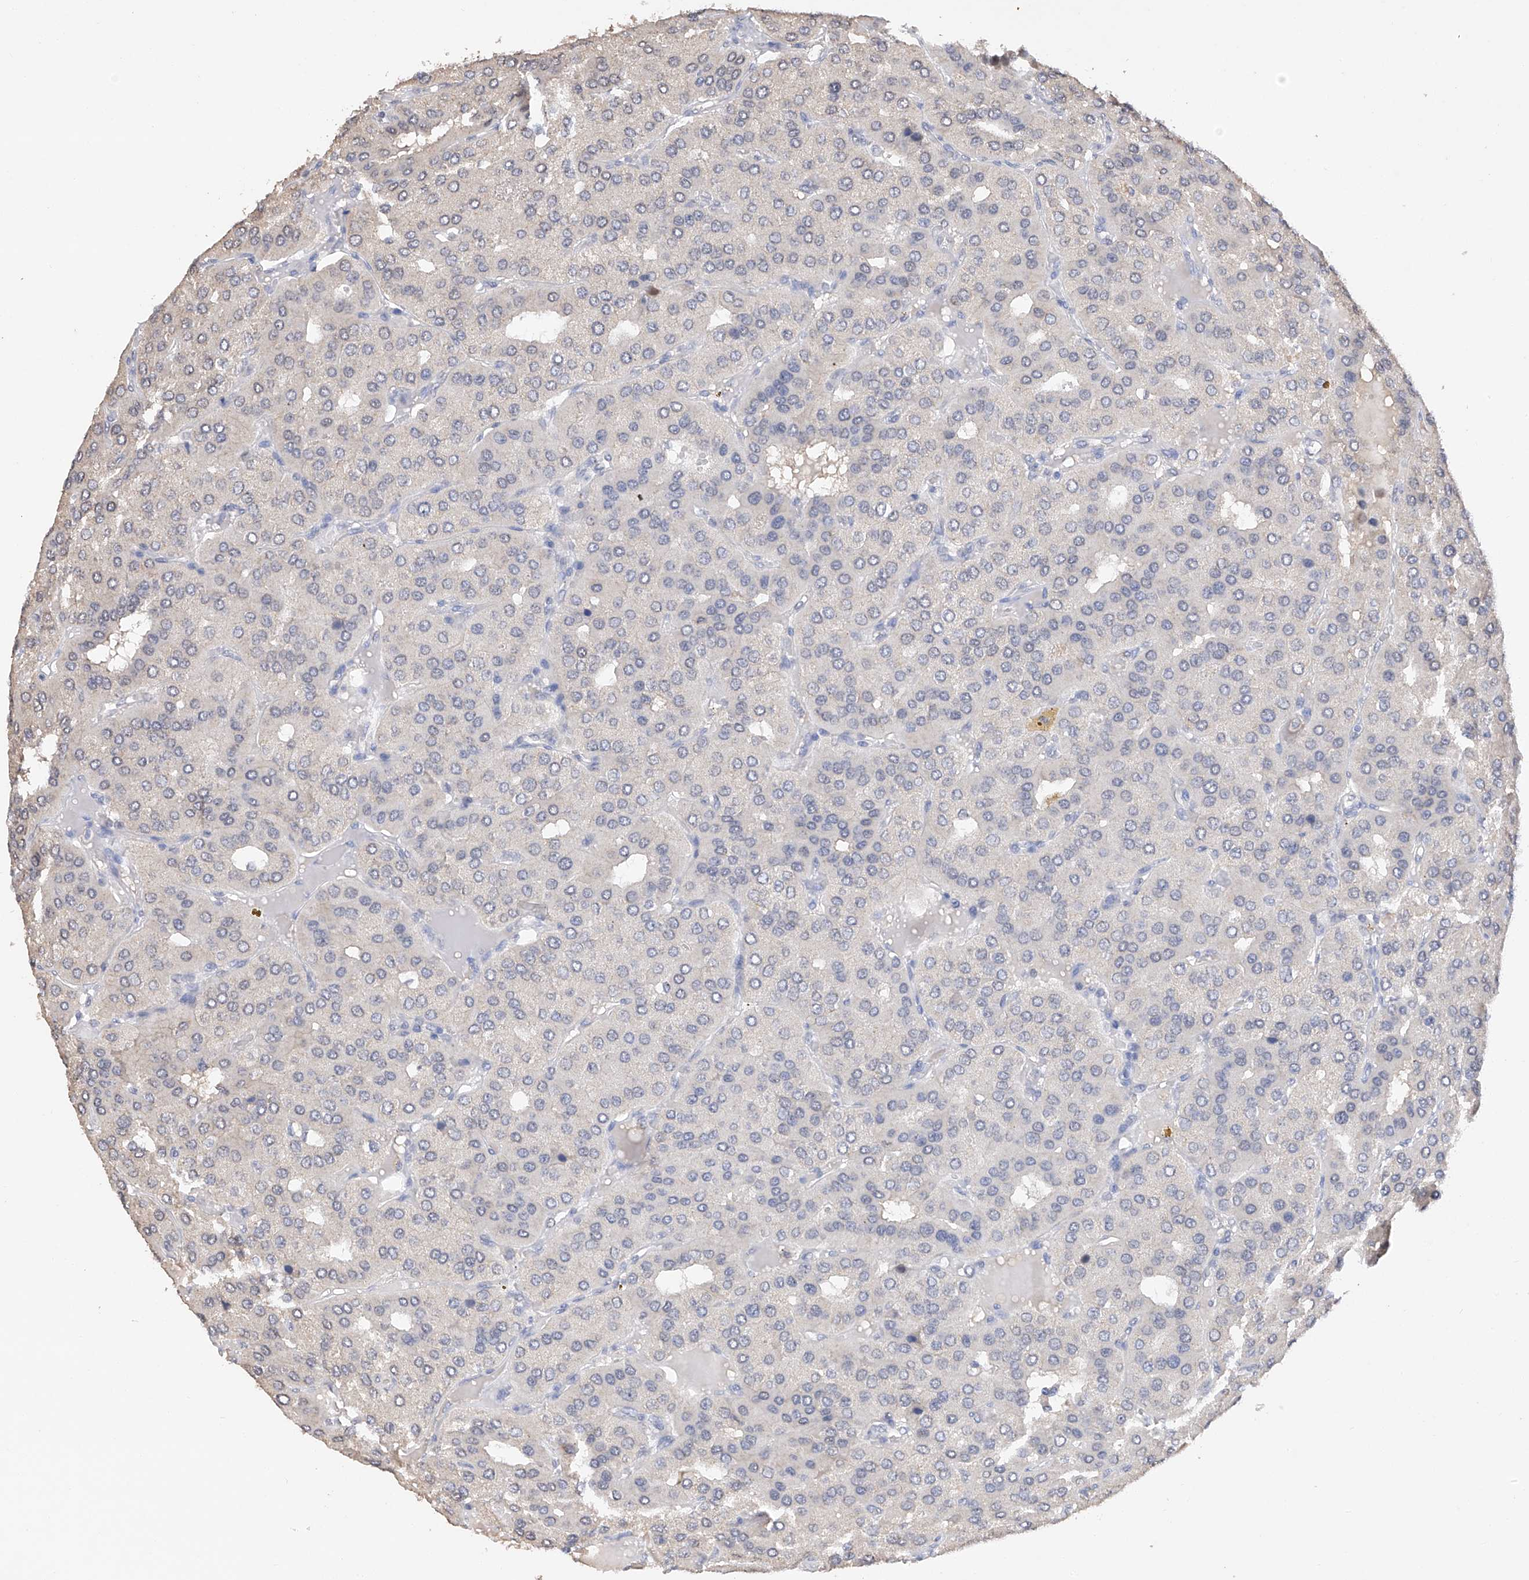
{"staining": {"intensity": "negative", "quantity": "none", "location": "none"}, "tissue": "parathyroid gland", "cell_type": "Glandular cells", "image_type": "normal", "snomed": [{"axis": "morphology", "description": "Normal tissue, NOS"}, {"axis": "morphology", "description": "Adenoma, NOS"}, {"axis": "topography", "description": "Parathyroid gland"}], "caption": "Histopathology image shows no protein positivity in glandular cells of unremarkable parathyroid gland.", "gene": "DMAP1", "patient": {"sex": "female", "age": 86}}